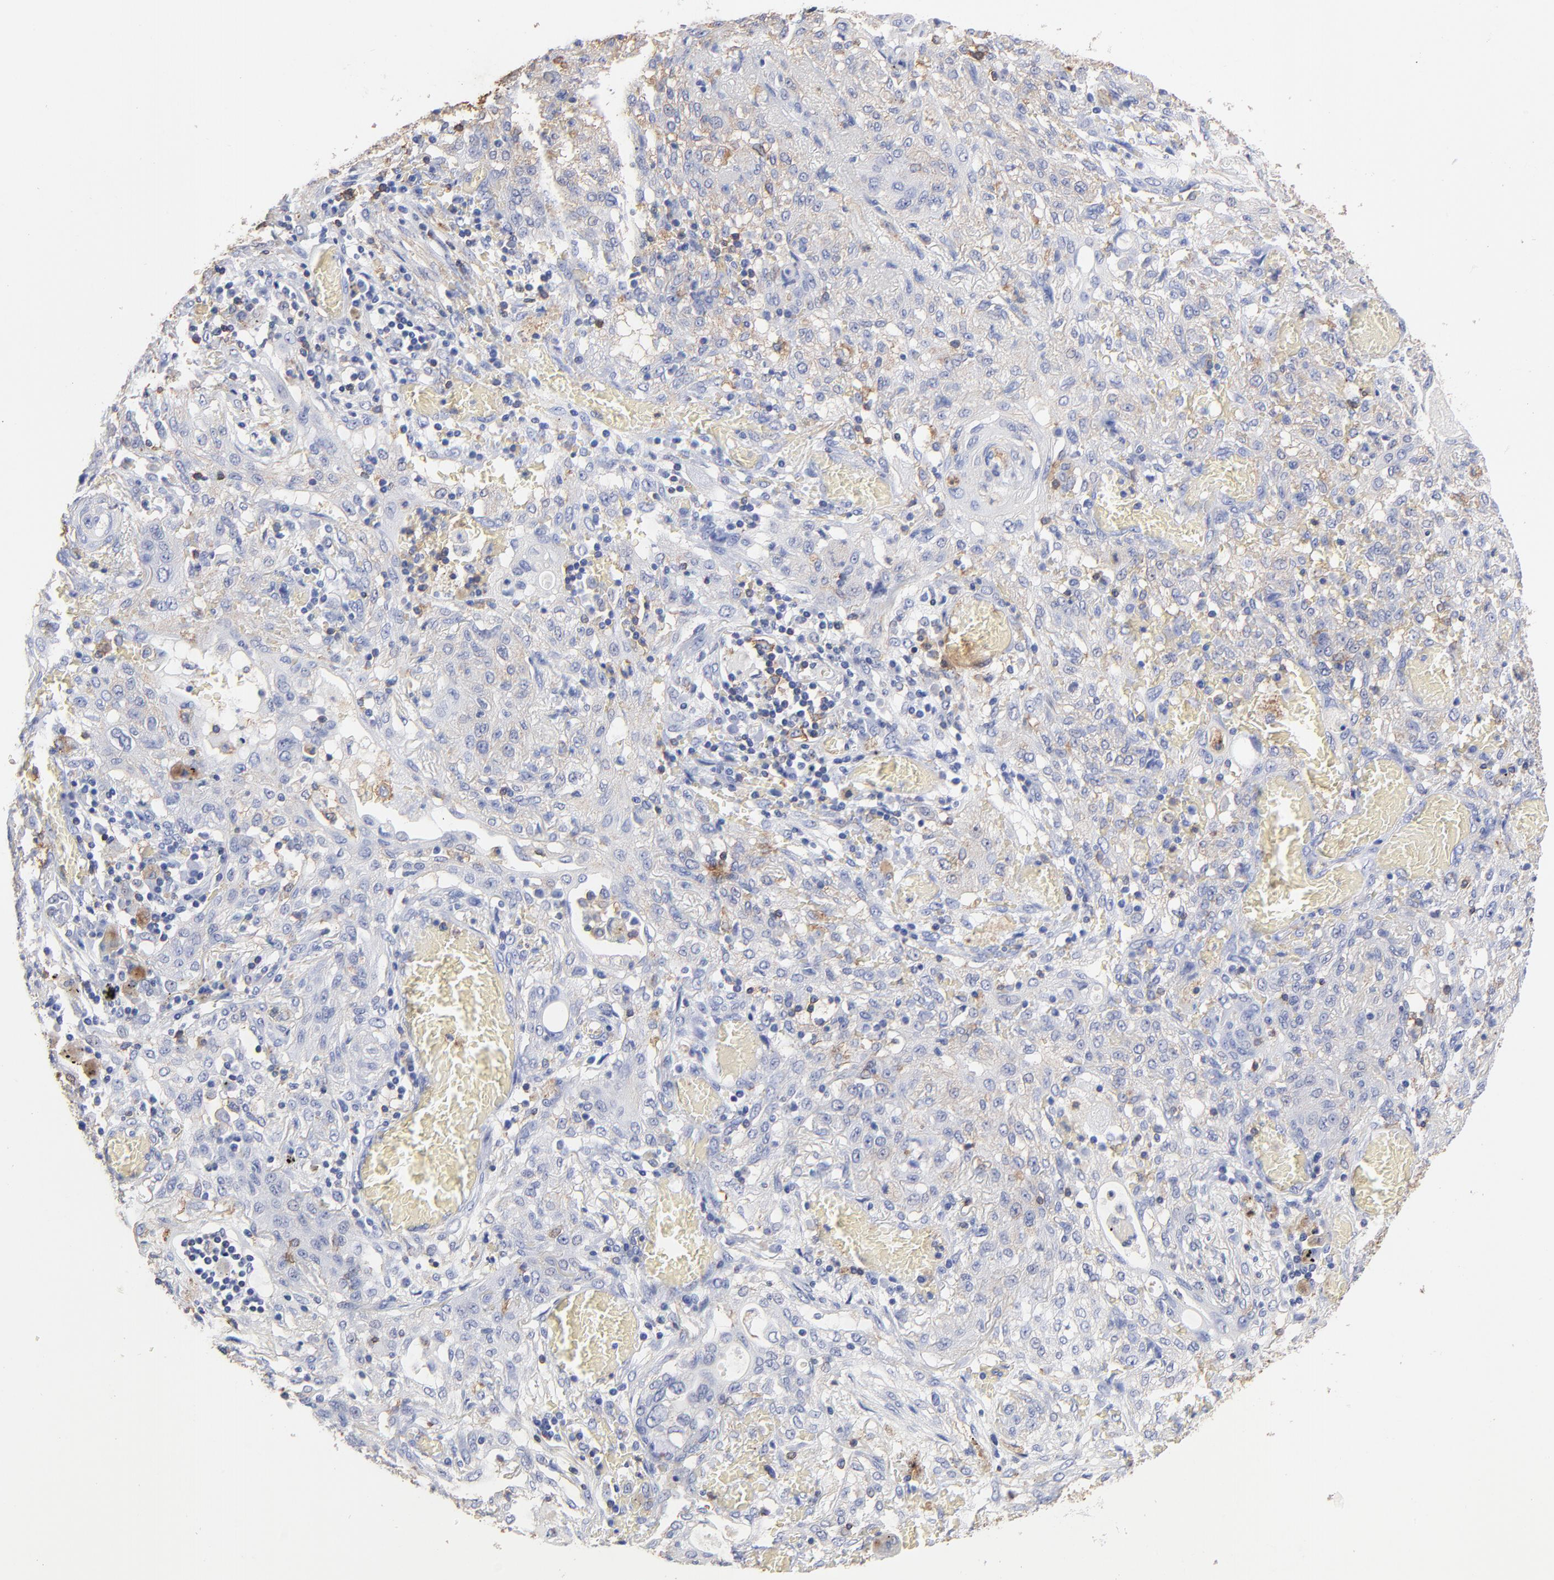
{"staining": {"intensity": "weak", "quantity": "<25%", "location": "cytoplasmic/membranous"}, "tissue": "lung cancer", "cell_type": "Tumor cells", "image_type": "cancer", "snomed": [{"axis": "morphology", "description": "Squamous cell carcinoma, NOS"}, {"axis": "topography", "description": "Lung"}], "caption": "DAB immunohistochemical staining of human lung cancer (squamous cell carcinoma) demonstrates no significant staining in tumor cells.", "gene": "ASL", "patient": {"sex": "female", "age": 47}}